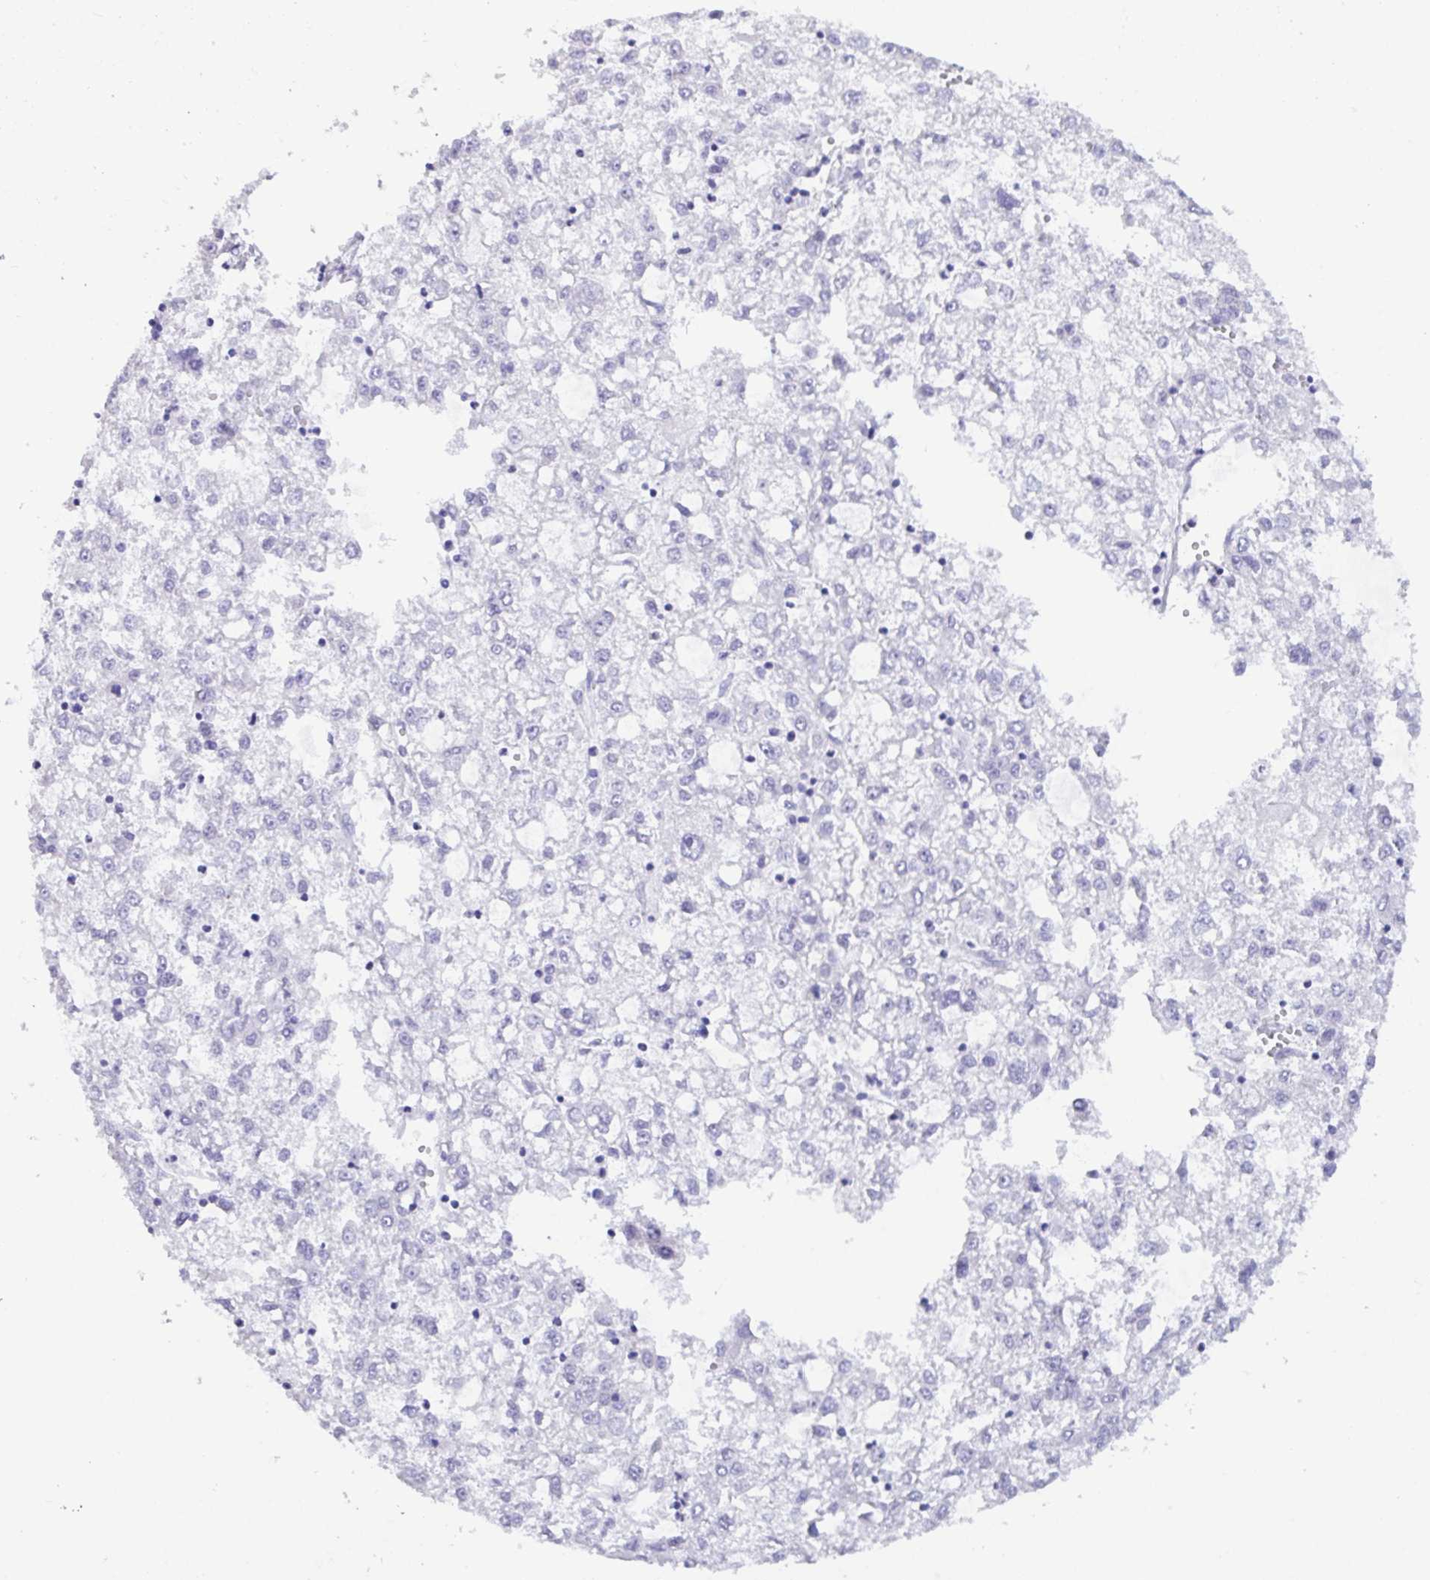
{"staining": {"intensity": "negative", "quantity": "none", "location": "none"}, "tissue": "liver cancer", "cell_type": "Tumor cells", "image_type": "cancer", "snomed": [{"axis": "morphology", "description": "Carcinoma, Hepatocellular, NOS"}, {"axis": "topography", "description": "Liver"}], "caption": "The photomicrograph shows no significant positivity in tumor cells of hepatocellular carcinoma (liver).", "gene": "TNNC1", "patient": {"sex": "male", "age": 40}}